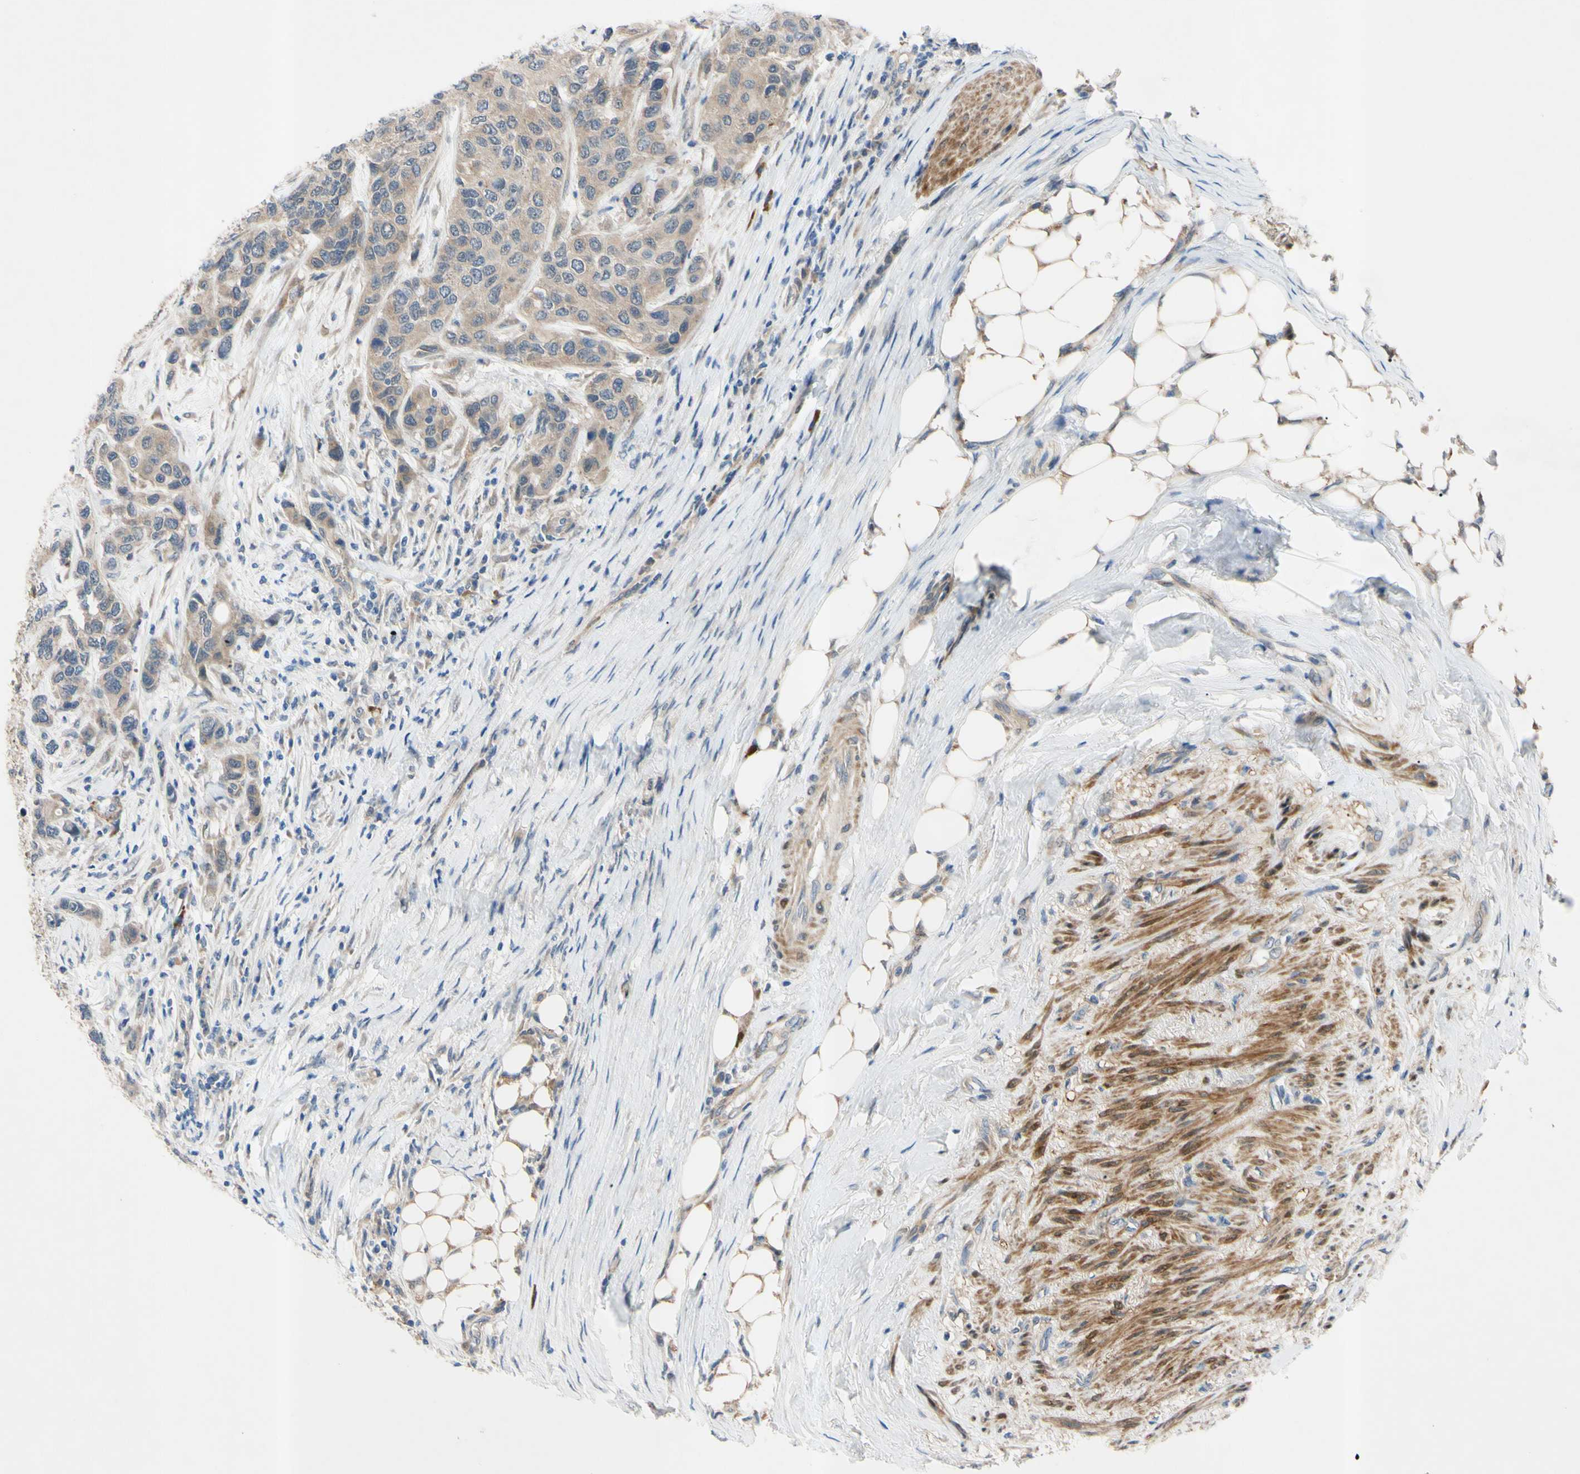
{"staining": {"intensity": "weak", "quantity": ">75%", "location": "cytoplasmic/membranous"}, "tissue": "urothelial cancer", "cell_type": "Tumor cells", "image_type": "cancer", "snomed": [{"axis": "morphology", "description": "Urothelial carcinoma, High grade"}, {"axis": "topography", "description": "Urinary bladder"}], "caption": "About >75% of tumor cells in human urothelial cancer display weak cytoplasmic/membranous protein expression as visualized by brown immunohistochemical staining.", "gene": "SVIL", "patient": {"sex": "female", "age": 56}}